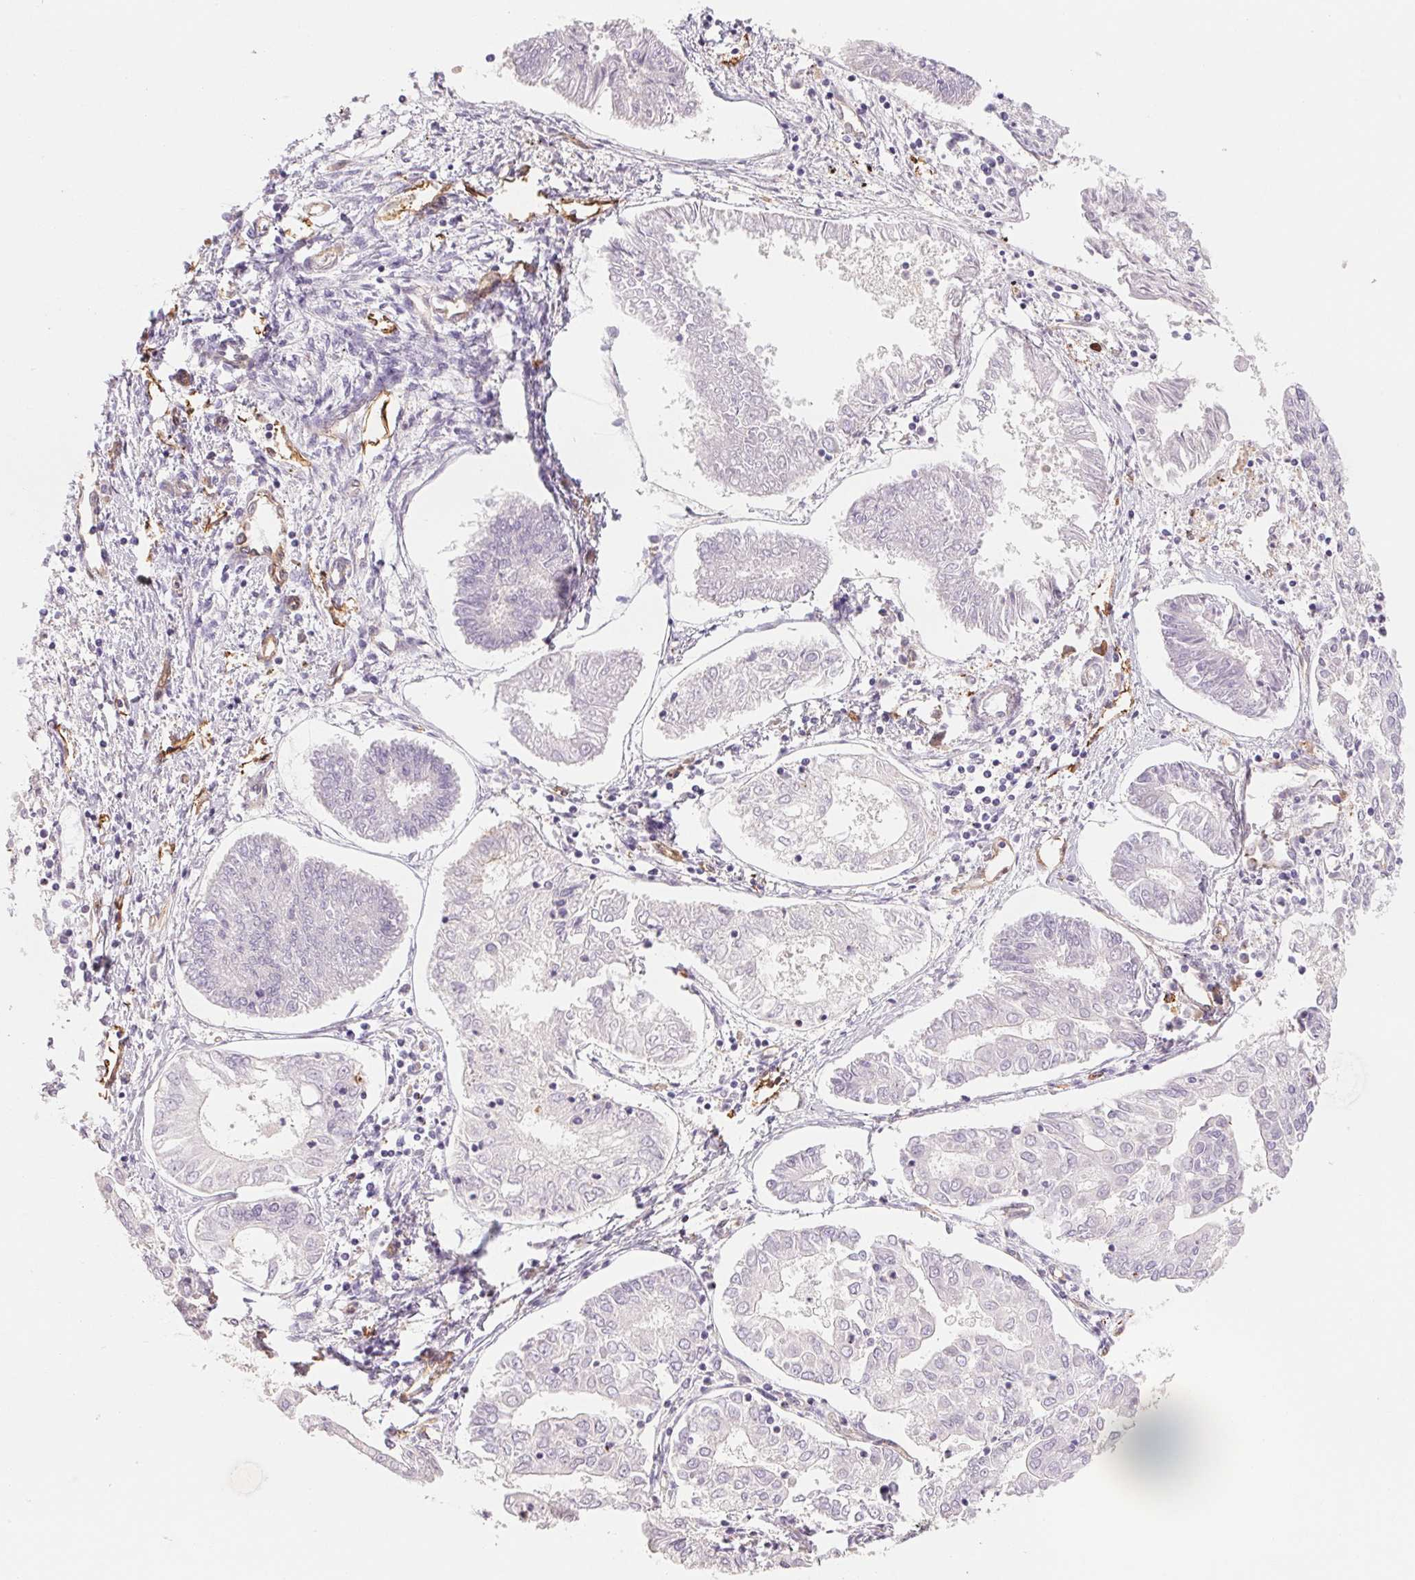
{"staining": {"intensity": "negative", "quantity": "none", "location": "none"}, "tissue": "endometrial cancer", "cell_type": "Tumor cells", "image_type": "cancer", "snomed": [{"axis": "morphology", "description": "Adenocarcinoma, NOS"}, {"axis": "topography", "description": "Endometrium"}], "caption": "Immunohistochemical staining of human endometrial cancer displays no significant expression in tumor cells.", "gene": "ANKRD13B", "patient": {"sex": "female", "age": 68}}